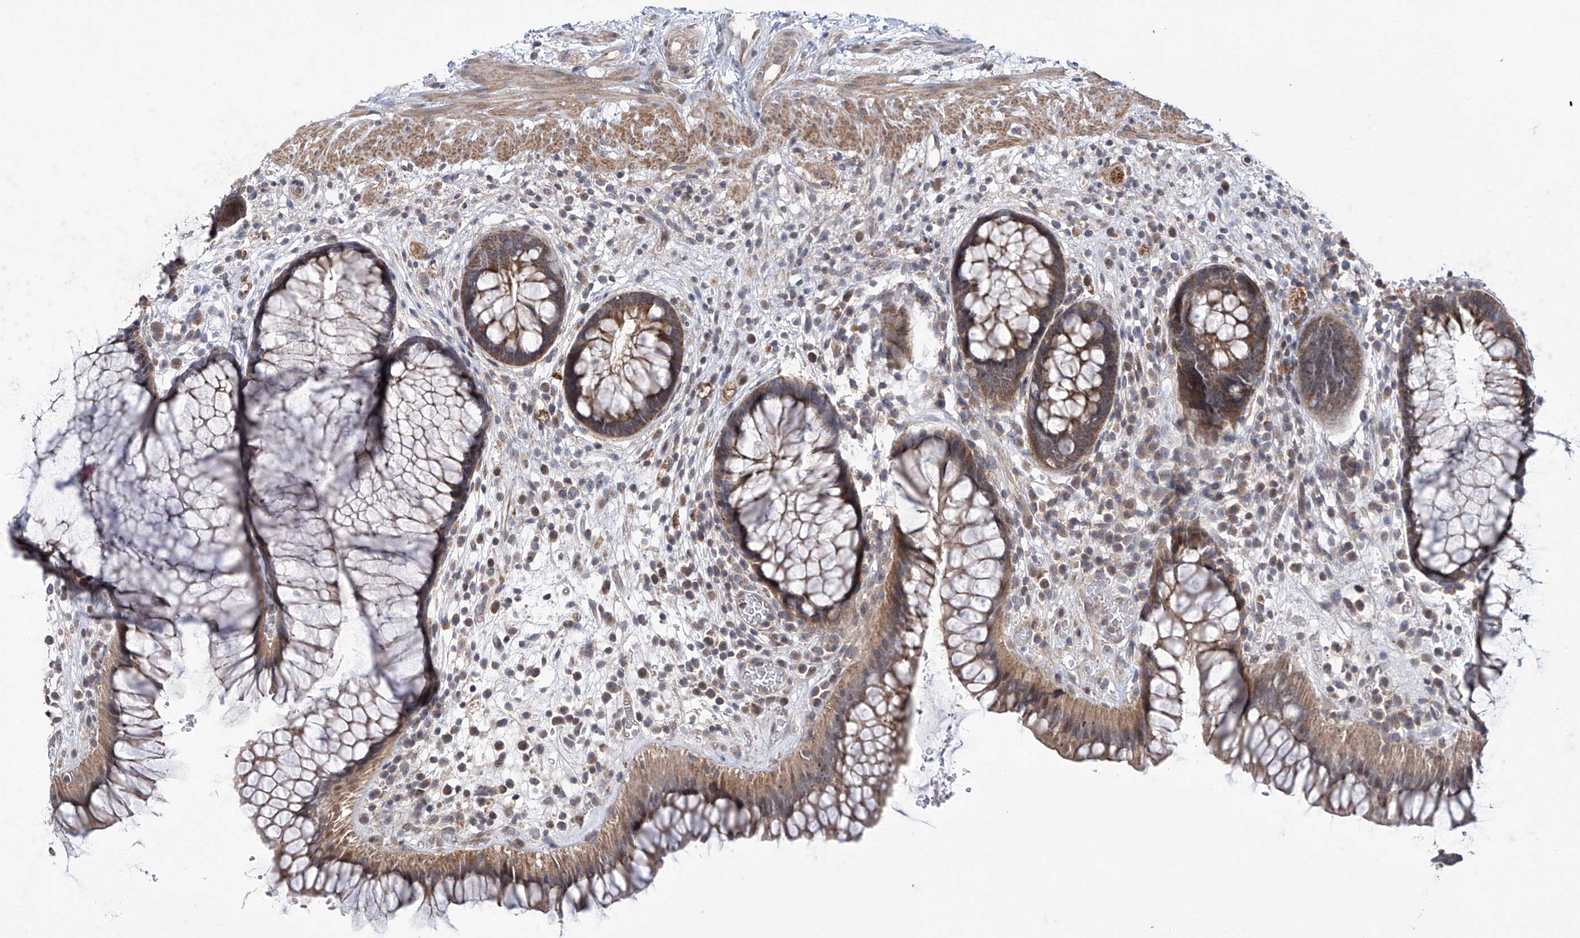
{"staining": {"intensity": "moderate", "quantity": ">75%", "location": "cytoplasmic/membranous"}, "tissue": "rectum", "cell_type": "Glandular cells", "image_type": "normal", "snomed": [{"axis": "morphology", "description": "Normal tissue, NOS"}, {"axis": "topography", "description": "Rectum"}], "caption": "An image of rectum stained for a protein displays moderate cytoplasmic/membranous brown staining in glandular cells.", "gene": "TRIM60", "patient": {"sex": "male", "age": 51}}